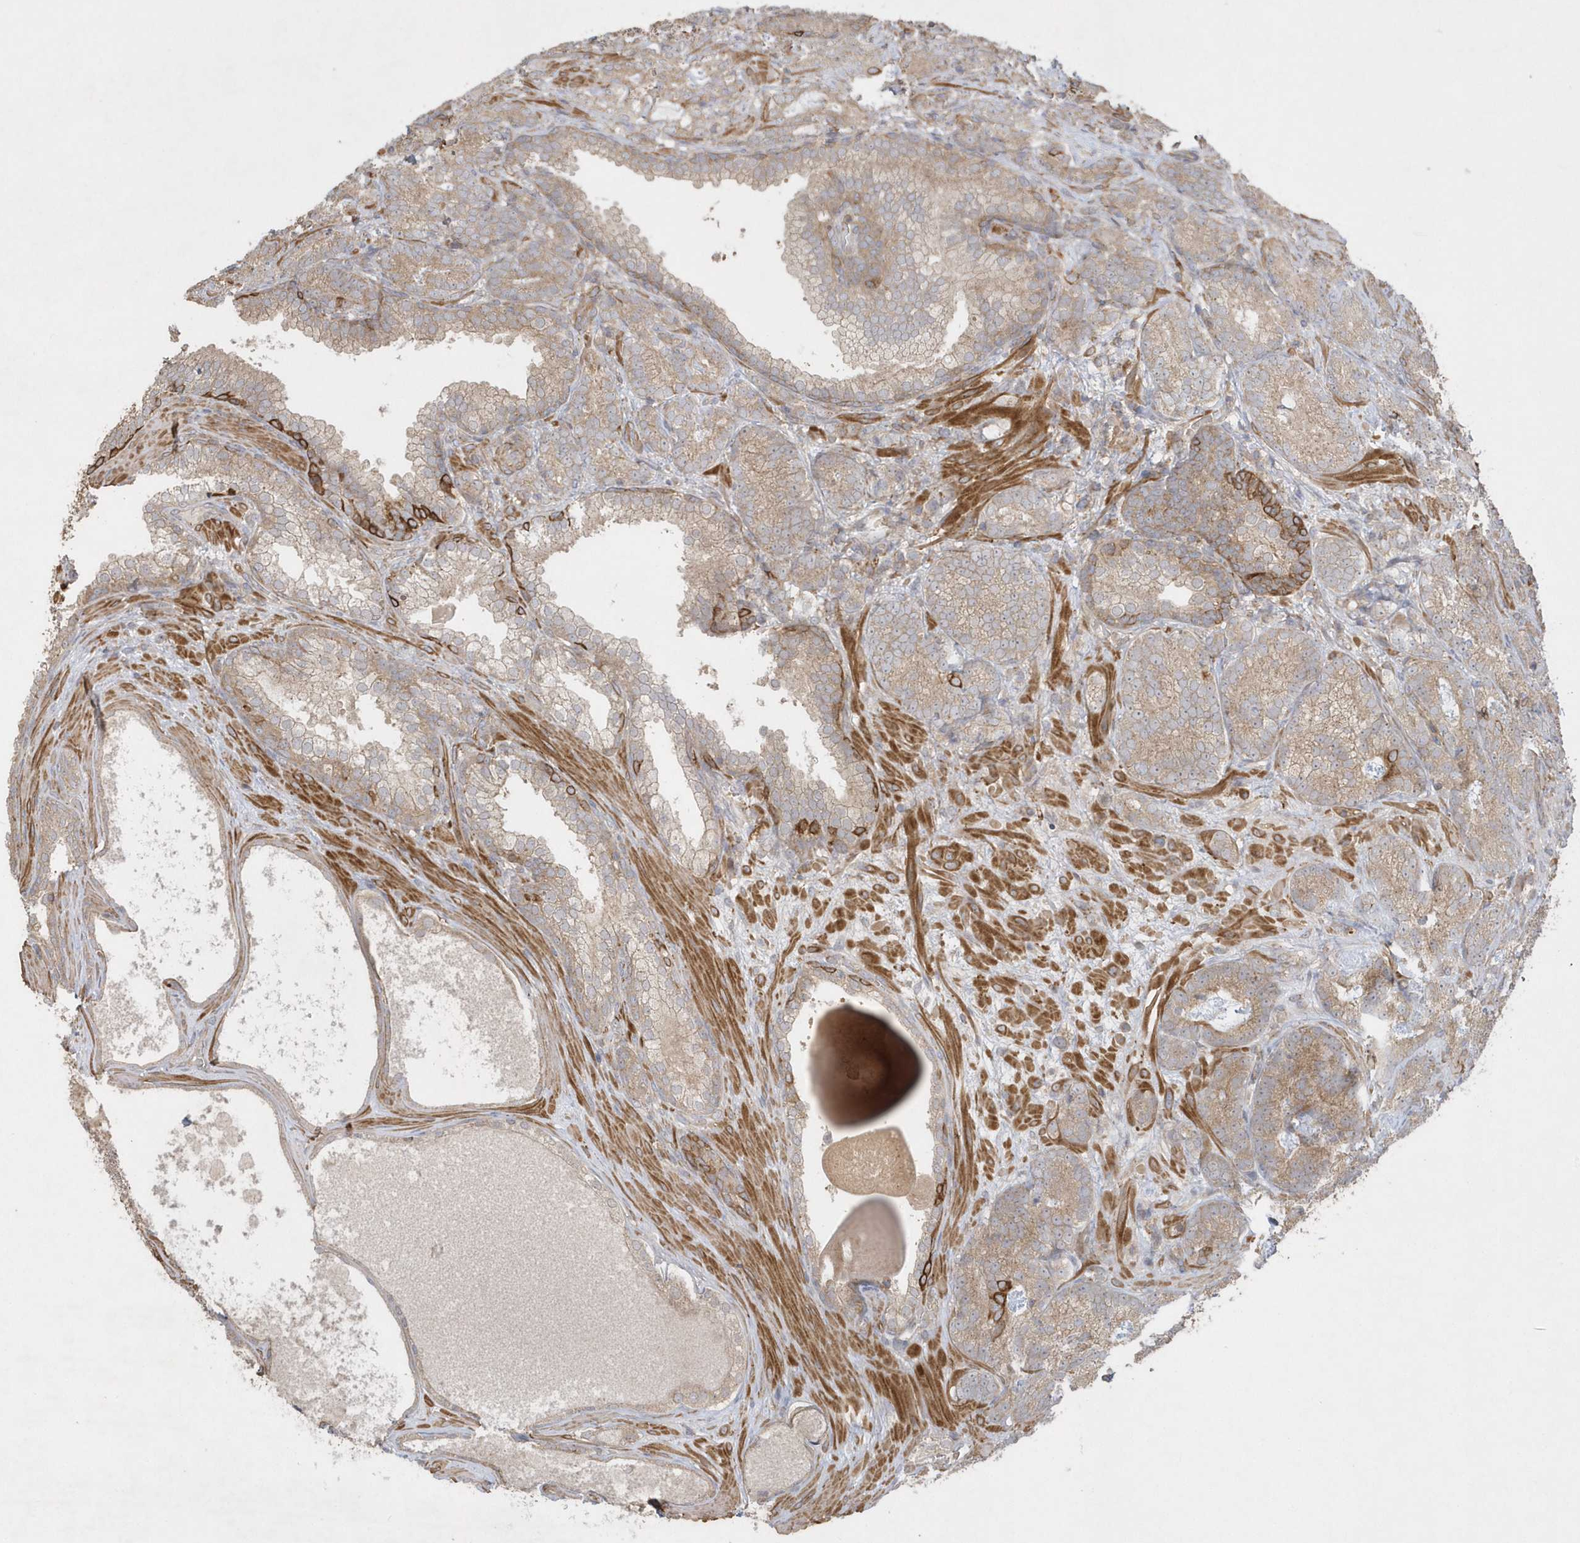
{"staining": {"intensity": "moderate", "quantity": ">75%", "location": "cytoplasmic/membranous"}, "tissue": "prostate cancer", "cell_type": "Tumor cells", "image_type": "cancer", "snomed": [{"axis": "morphology", "description": "Adenocarcinoma, High grade"}, {"axis": "topography", "description": "Prostate"}], "caption": "Immunohistochemistry photomicrograph of high-grade adenocarcinoma (prostate) stained for a protein (brown), which shows medium levels of moderate cytoplasmic/membranous staining in about >75% of tumor cells.", "gene": "SENP8", "patient": {"sex": "male", "age": 66}}